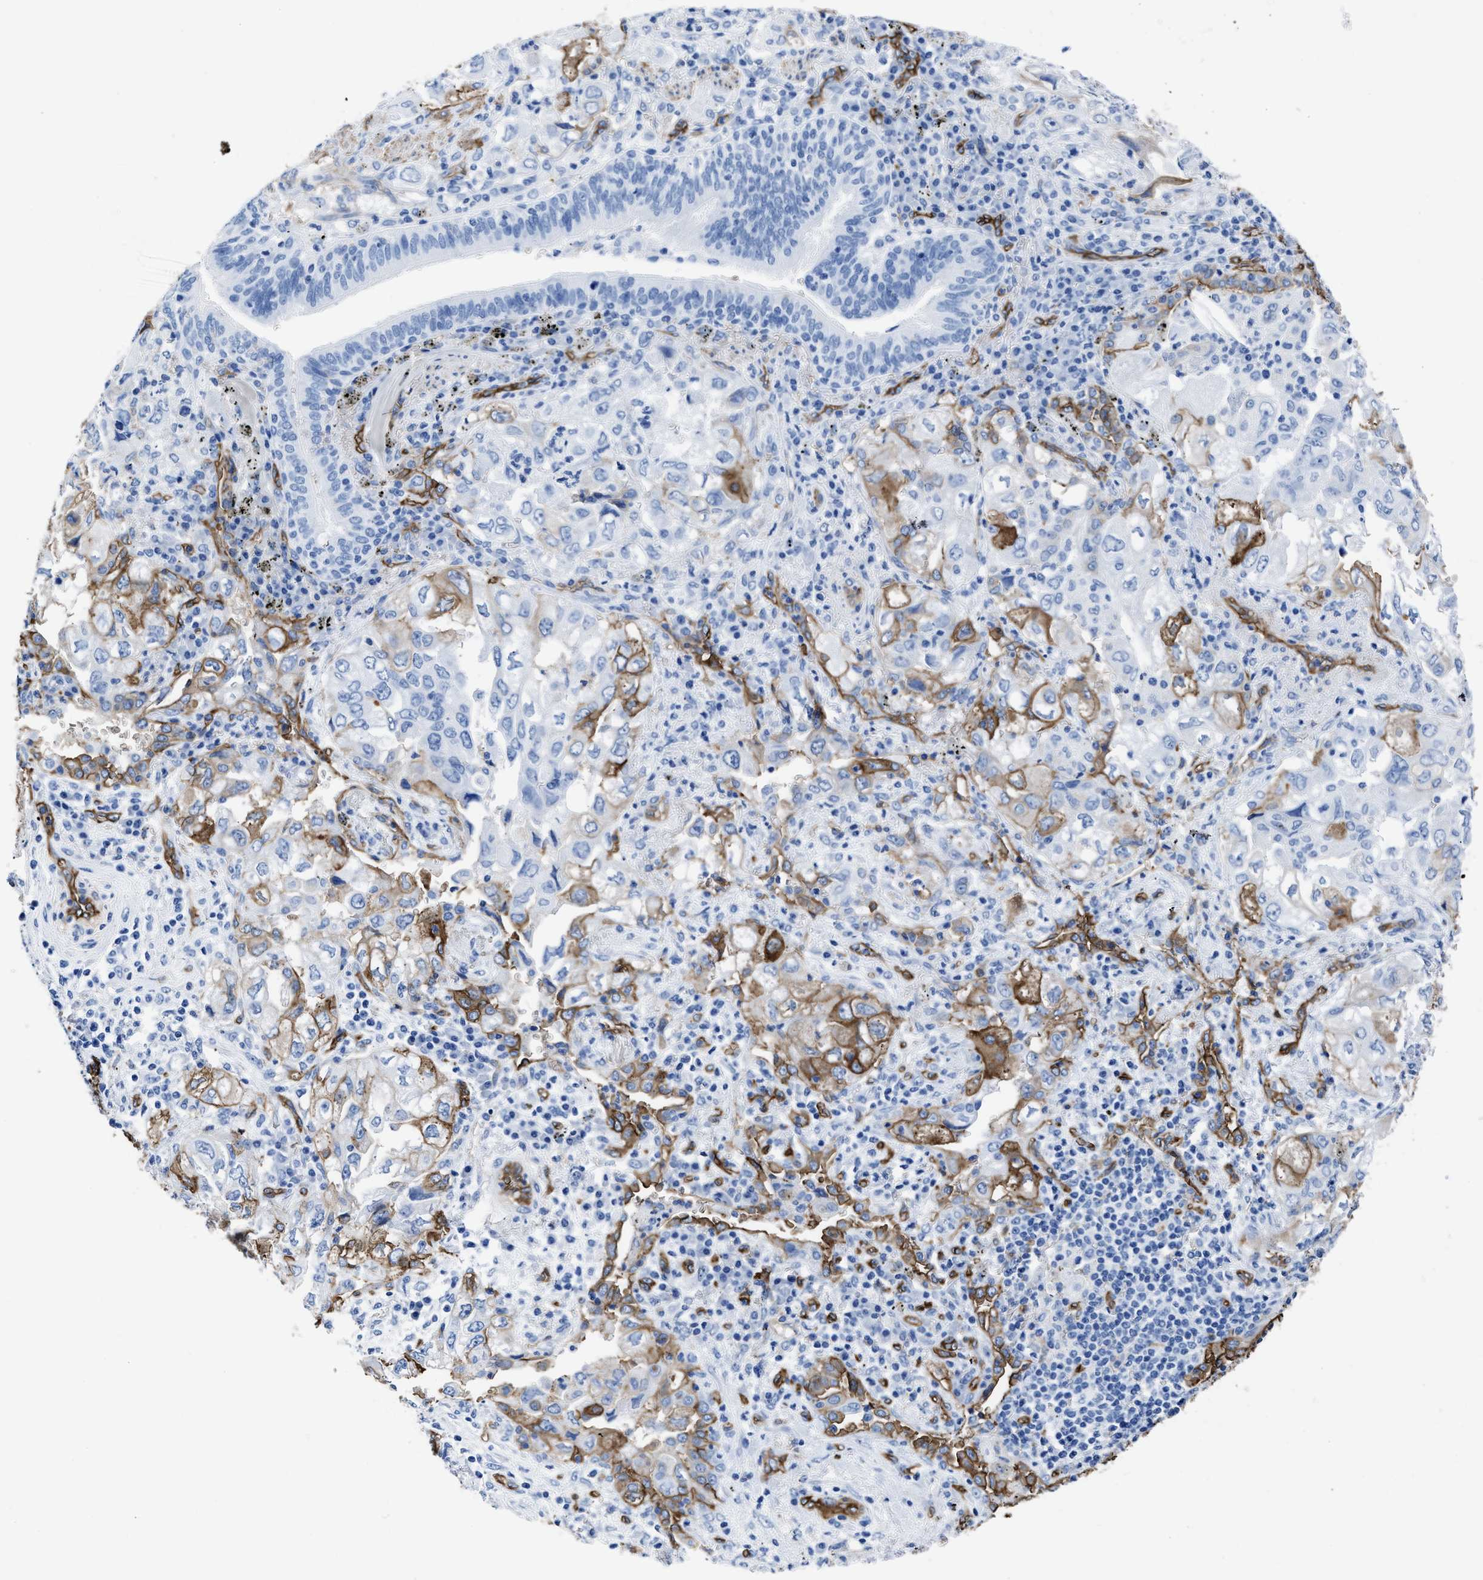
{"staining": {"intensity": "negative", "quantity": "none", "location": "none"}, "tissue": "lung cancer", "cell_type": "Tumor cells", "image_type": "cancer", "snomed": [{"axis": "morphology", "description": "Adenocarcinoma, NOS"}, {"axis": "topography", "description": "Lung"}], "caption": "Tumor cells show no significant positivity in lung adenocarcinoma.", "gene": "AQP1", "patient": {"sex": "male", "age": 64}}